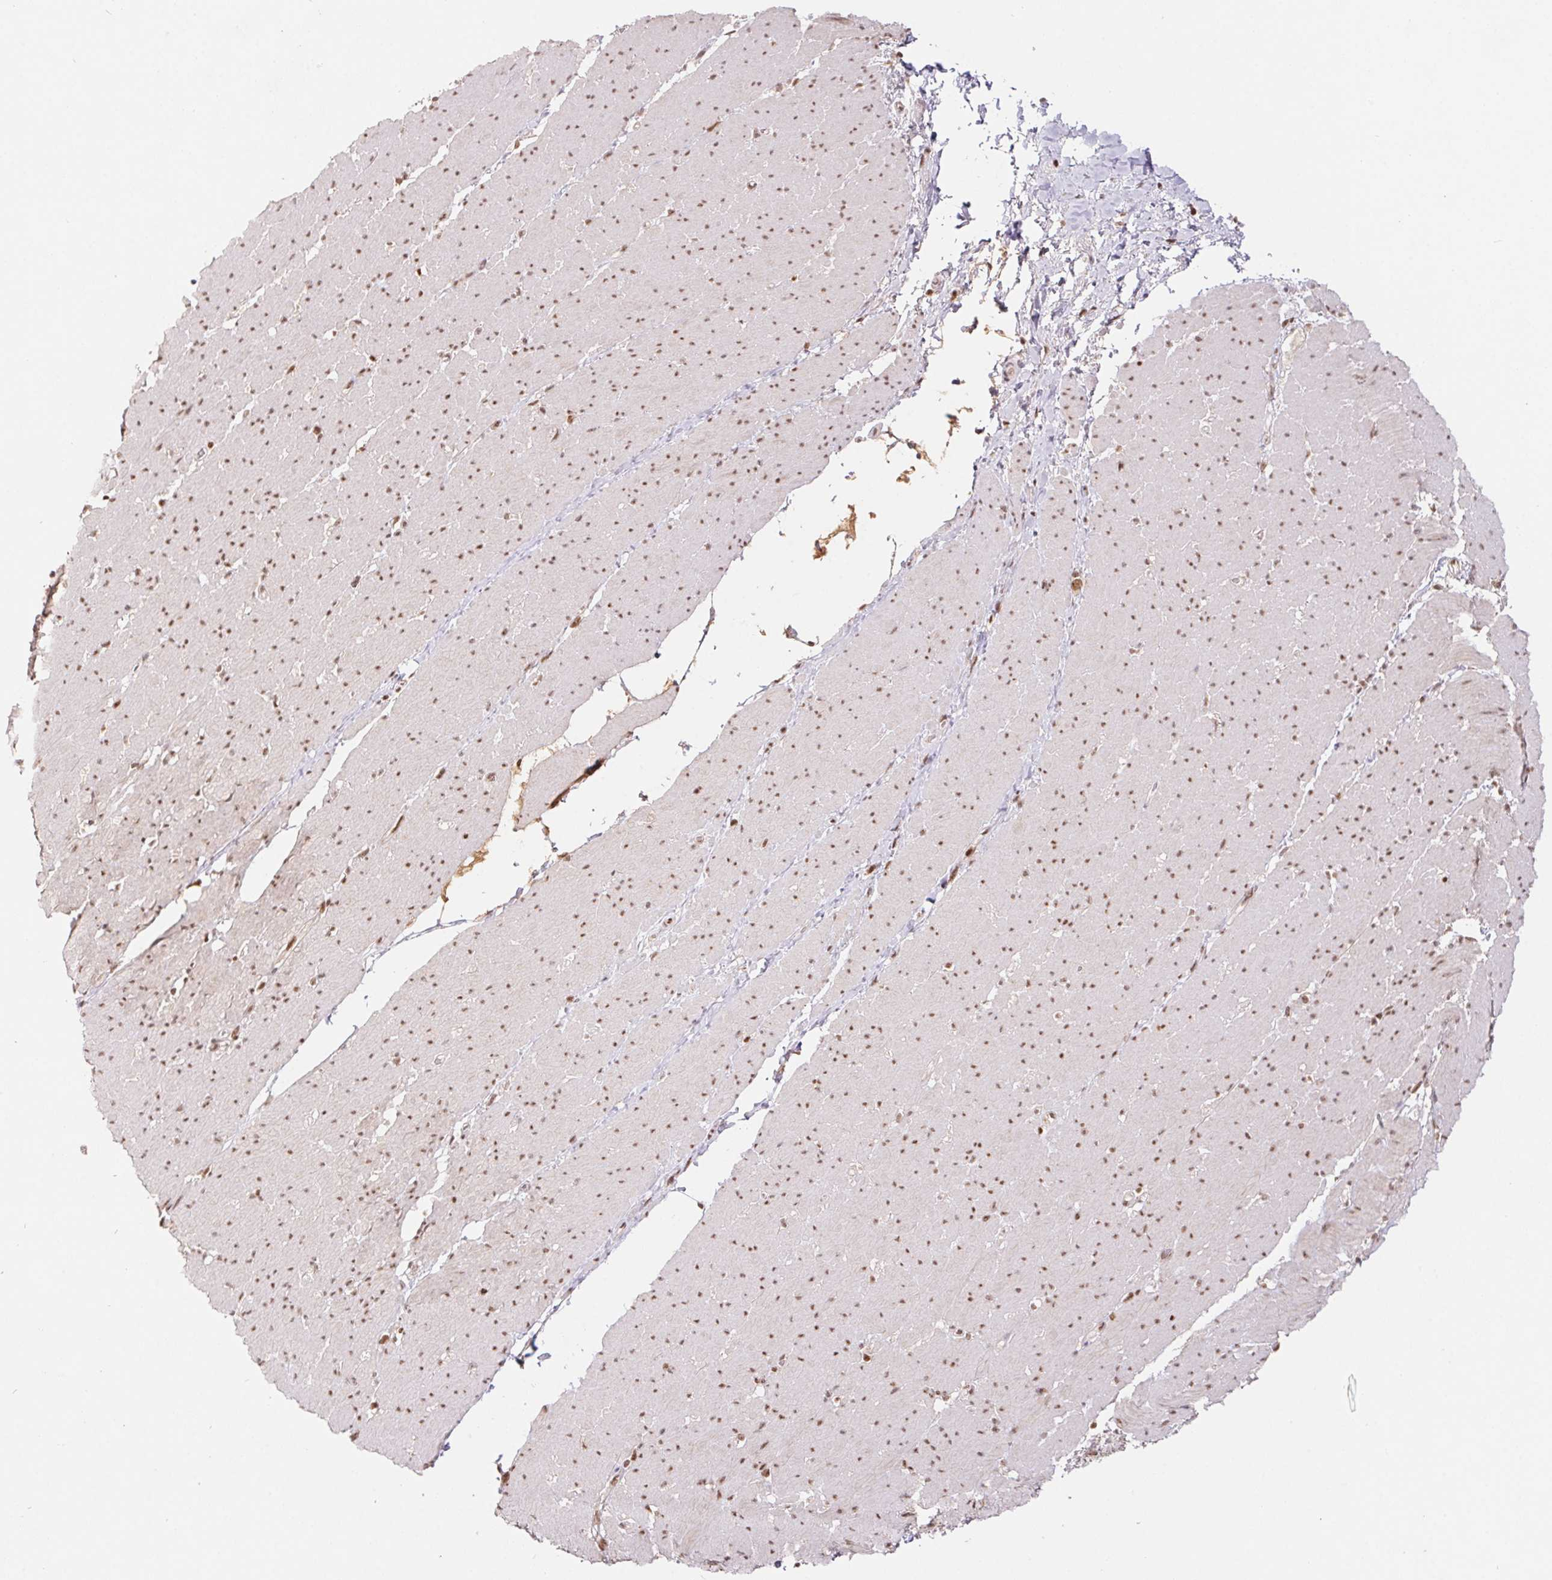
{"staining": {"intensity": "moderate", "quantity": ">75%", "location": "nuclear"}, "tissue": "smooth muscle", "cell_type": "Smooth muscle cells", "image_type": "normal", "snomed": [{"axis": "morphology", "description": "Normal tissue, NOS"}, {"axis": "topography", "description": "Smooth muscle"}, {"axis": "topography", "description": "Rectum"}], "caption": "High-power microscopy captured an immunohistochemistry (IHC) image of unremarkable smooth muscle, revealing moderate nuclear positivity in about >75% of smooth muscle cells. The protein is stained brown, and the nuclei are stained in blue (DAB (3,3'-diaminobenzidine) IHC with brightfield microscopy, high magnification).", "gene": "POLD3", "patient": {"sex": "male", "age": 53}}